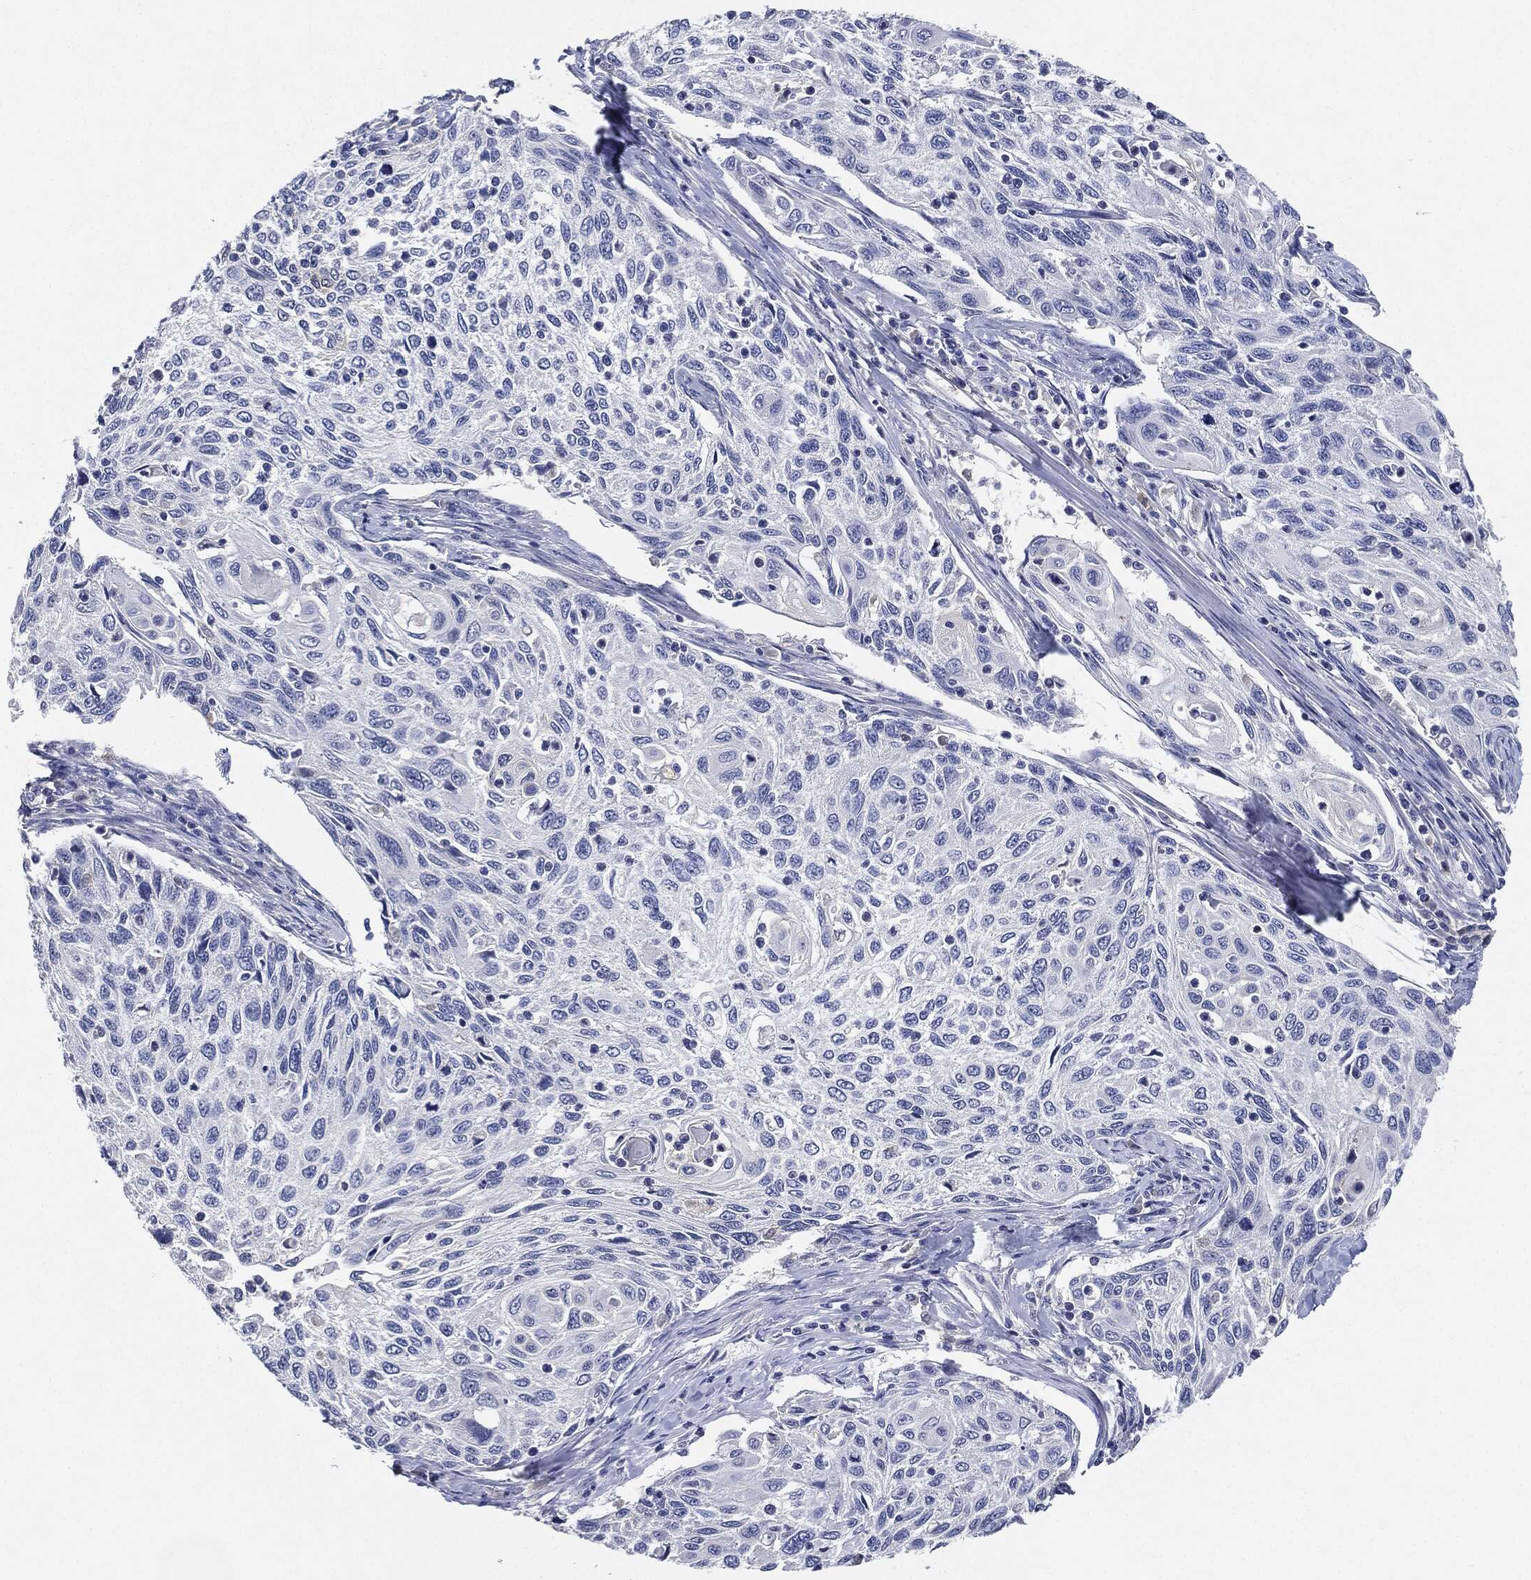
{"staining": {"intensity": "negative", "quantity": "none", "location": "none"}, "tissue": "cervical cancer", "cell_type": "Tumor cells", "image_type": "cancer", "snomed": [{"axis": "morphology", "description": "Squamous cell carcinoma, NOS"}, {"axis": "topography", "description": "Cervix"}], "caption": "Protein analysis of cervical cancer reveals no significant expression in tumor cells.", "gene": "NTRK1", "patient": {"sex": "female", "age": 70}}